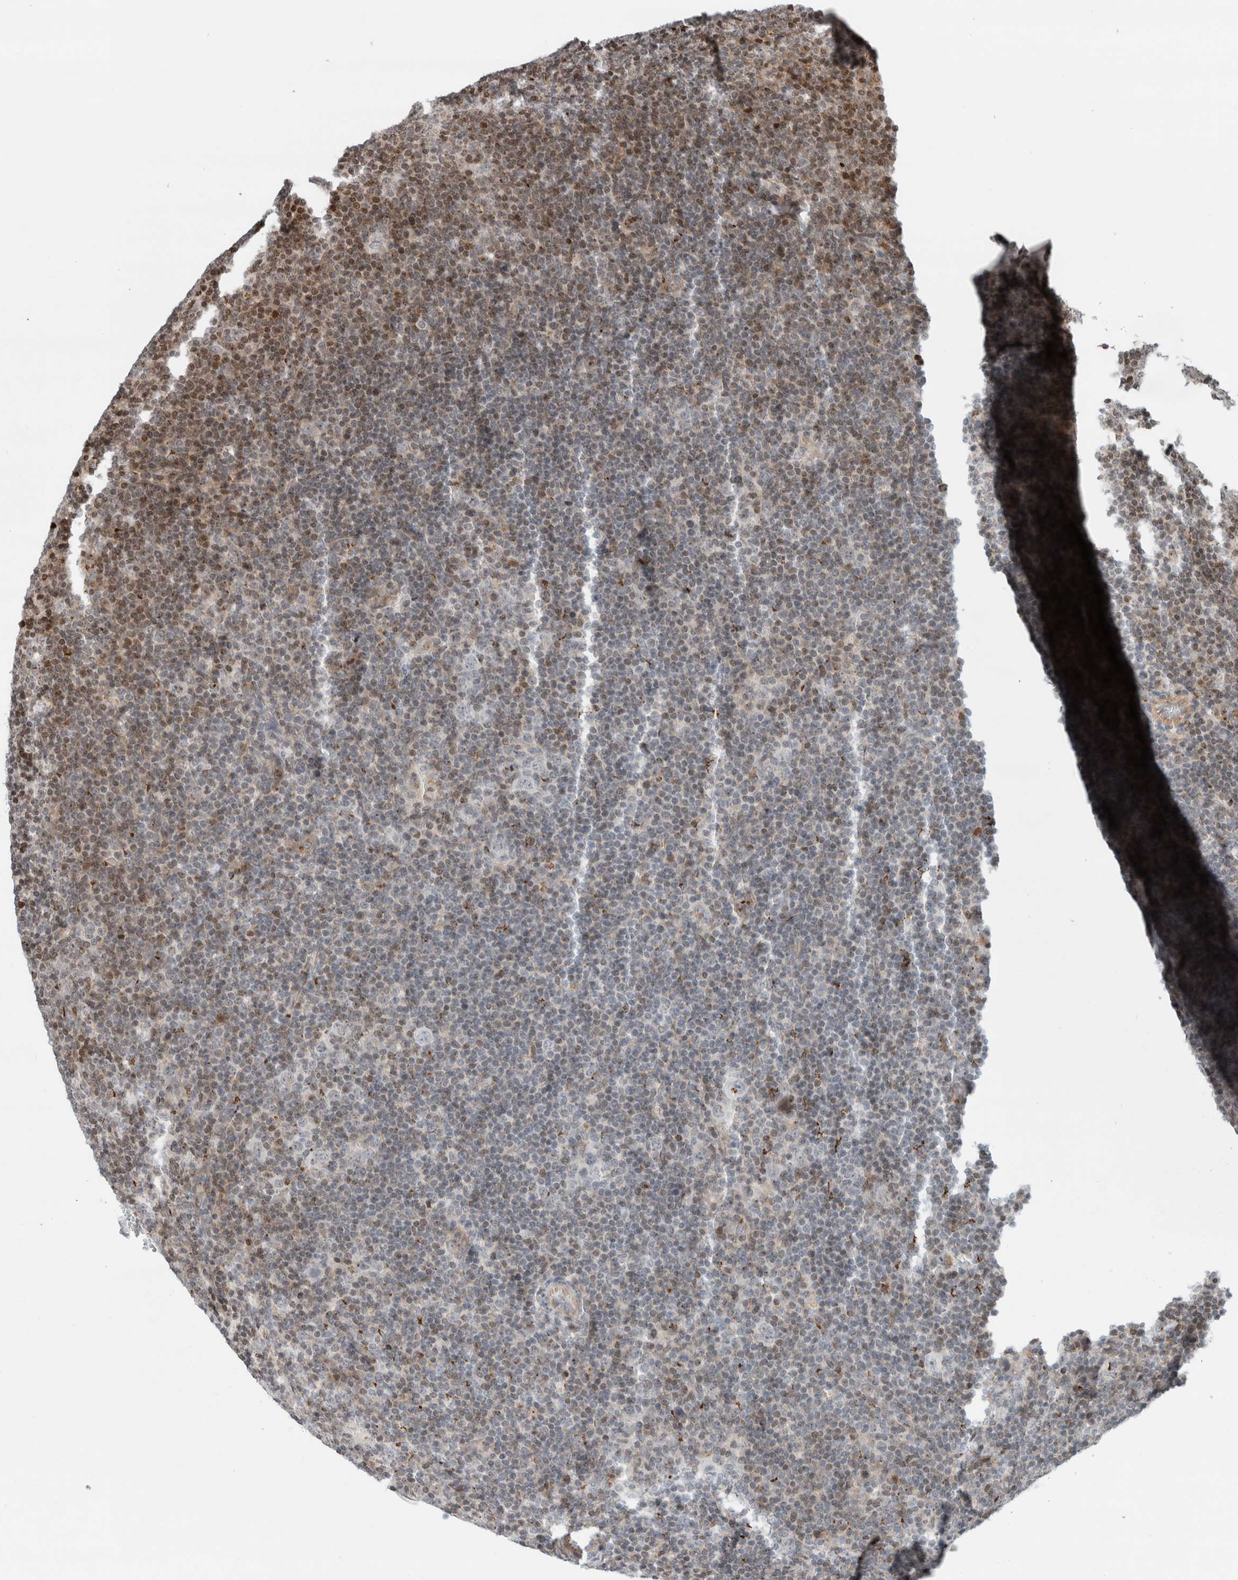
{"staining": {"intensity": "negative", "quantity": "none", "location": "none"}, "tissue": "lymphoma", "cell_type": "Tumor cells", "image_type": "cancer", "snomed": [{"axis": "morphology", "description": "Hodgkin's disease, NOS"}, {"axis": "topography", "description": "Lymph node"}], "caption": "High power microscopy photomicrograph of an immunohistochemistry (IHC) image of lymphoma, revealing no significant expression in tumor cells.", "gene": "GINS4", "patient": {"sex": "female", "age": 57}}